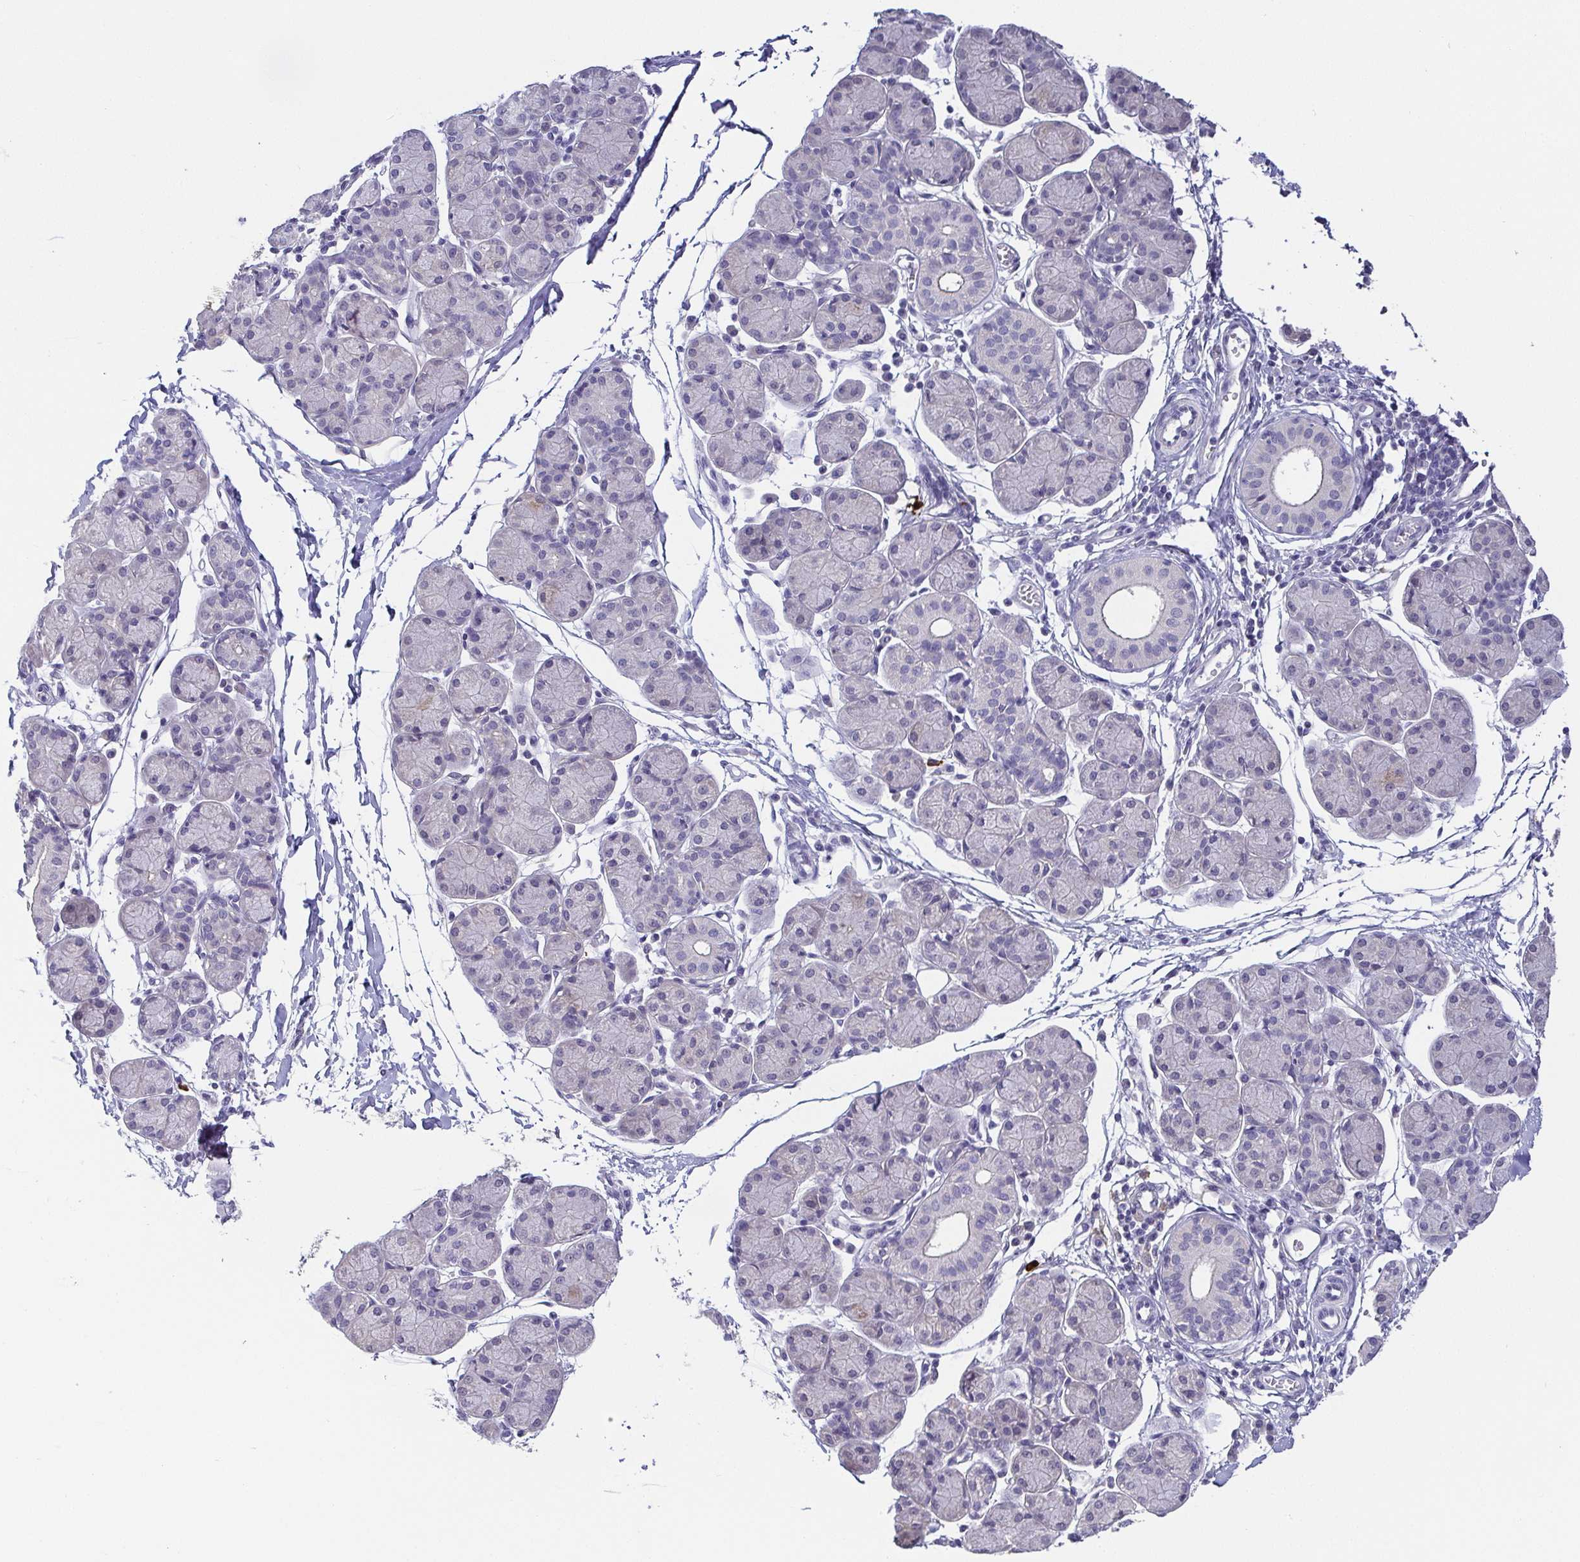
{"staining": {"intensity": "negative", "quantity": "none", "location": "none"}, "tissue": "salivary gland", "cell_type": "Glandular cells", "image_type": "normal", "snomed": [{"axis": "morphology", "description": "Normal tissue, NOS"}, {"axis": "morphology", "description": "Inflammation, NOS"}, {"axis": "topography", "description": "Lymph node"}, {"axis": "topography", "description": "Salivary gland"}], "caption": "Human salivary gland stained for a protein using immunohistochemistry (IHC) displays no expression in glandular cells.", "gene": "RNASE7", "patient": {"sex": "male", "age": 3}}